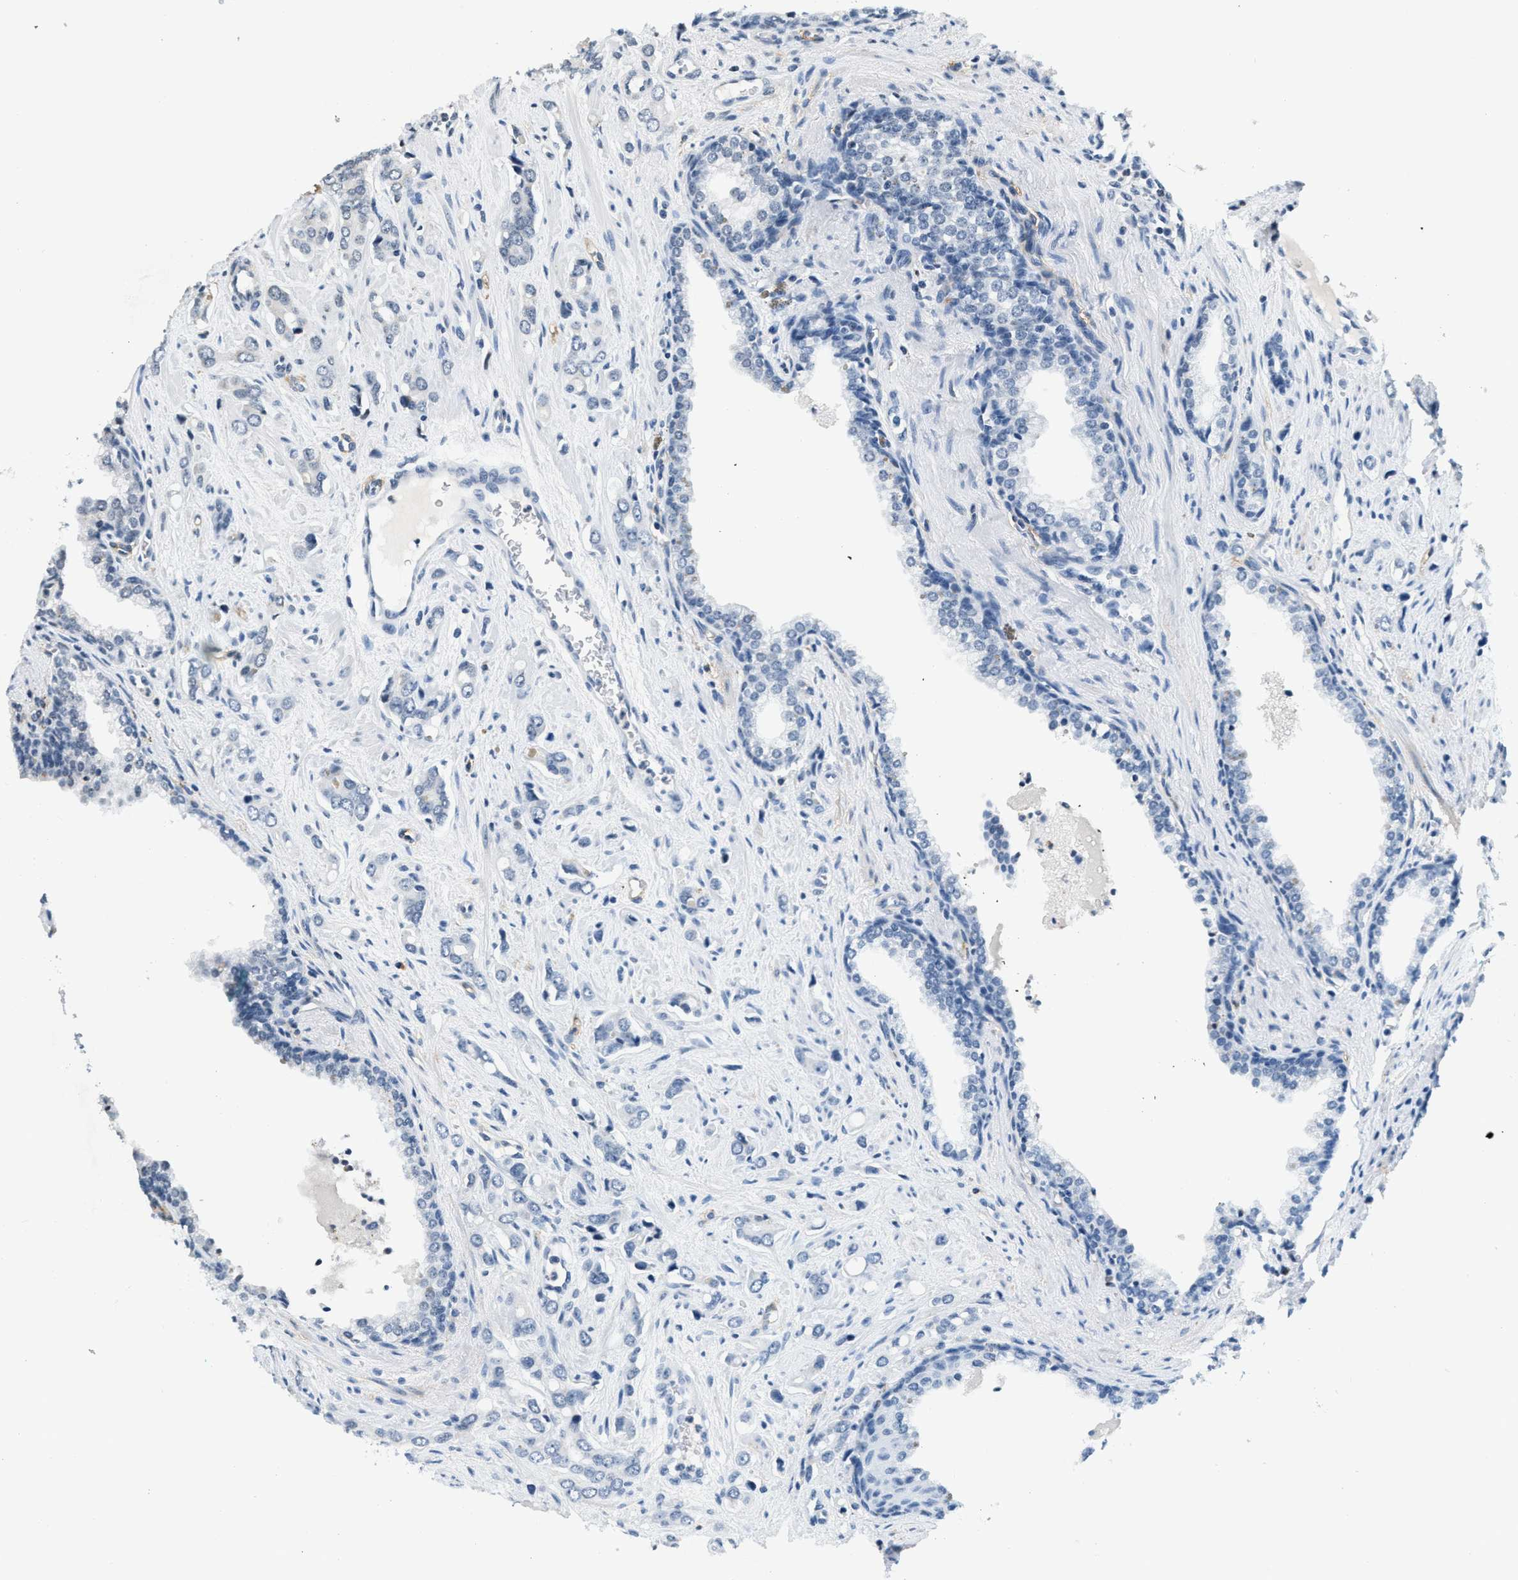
{"staining": {"intensity": "negative", "quantity": "none", "location": "none"}, "tissue": "prostate cancer", "cell_type": "Tumor cells", "image_type": "cancer", "snomed": [{"axis": "morphology", "description": "Adenocarcinoma, High grade"}, {"axis": "topography", "description": "Prostate"}], "caption": "High power microscopy micrograph of an immunohistochemistry micrograph of adenocarcinoma (high-grade) (prostate), revealing no significant expression in tumor cells.", "gene": "CA4", "patient": {"sex": "male", "age": 52}}